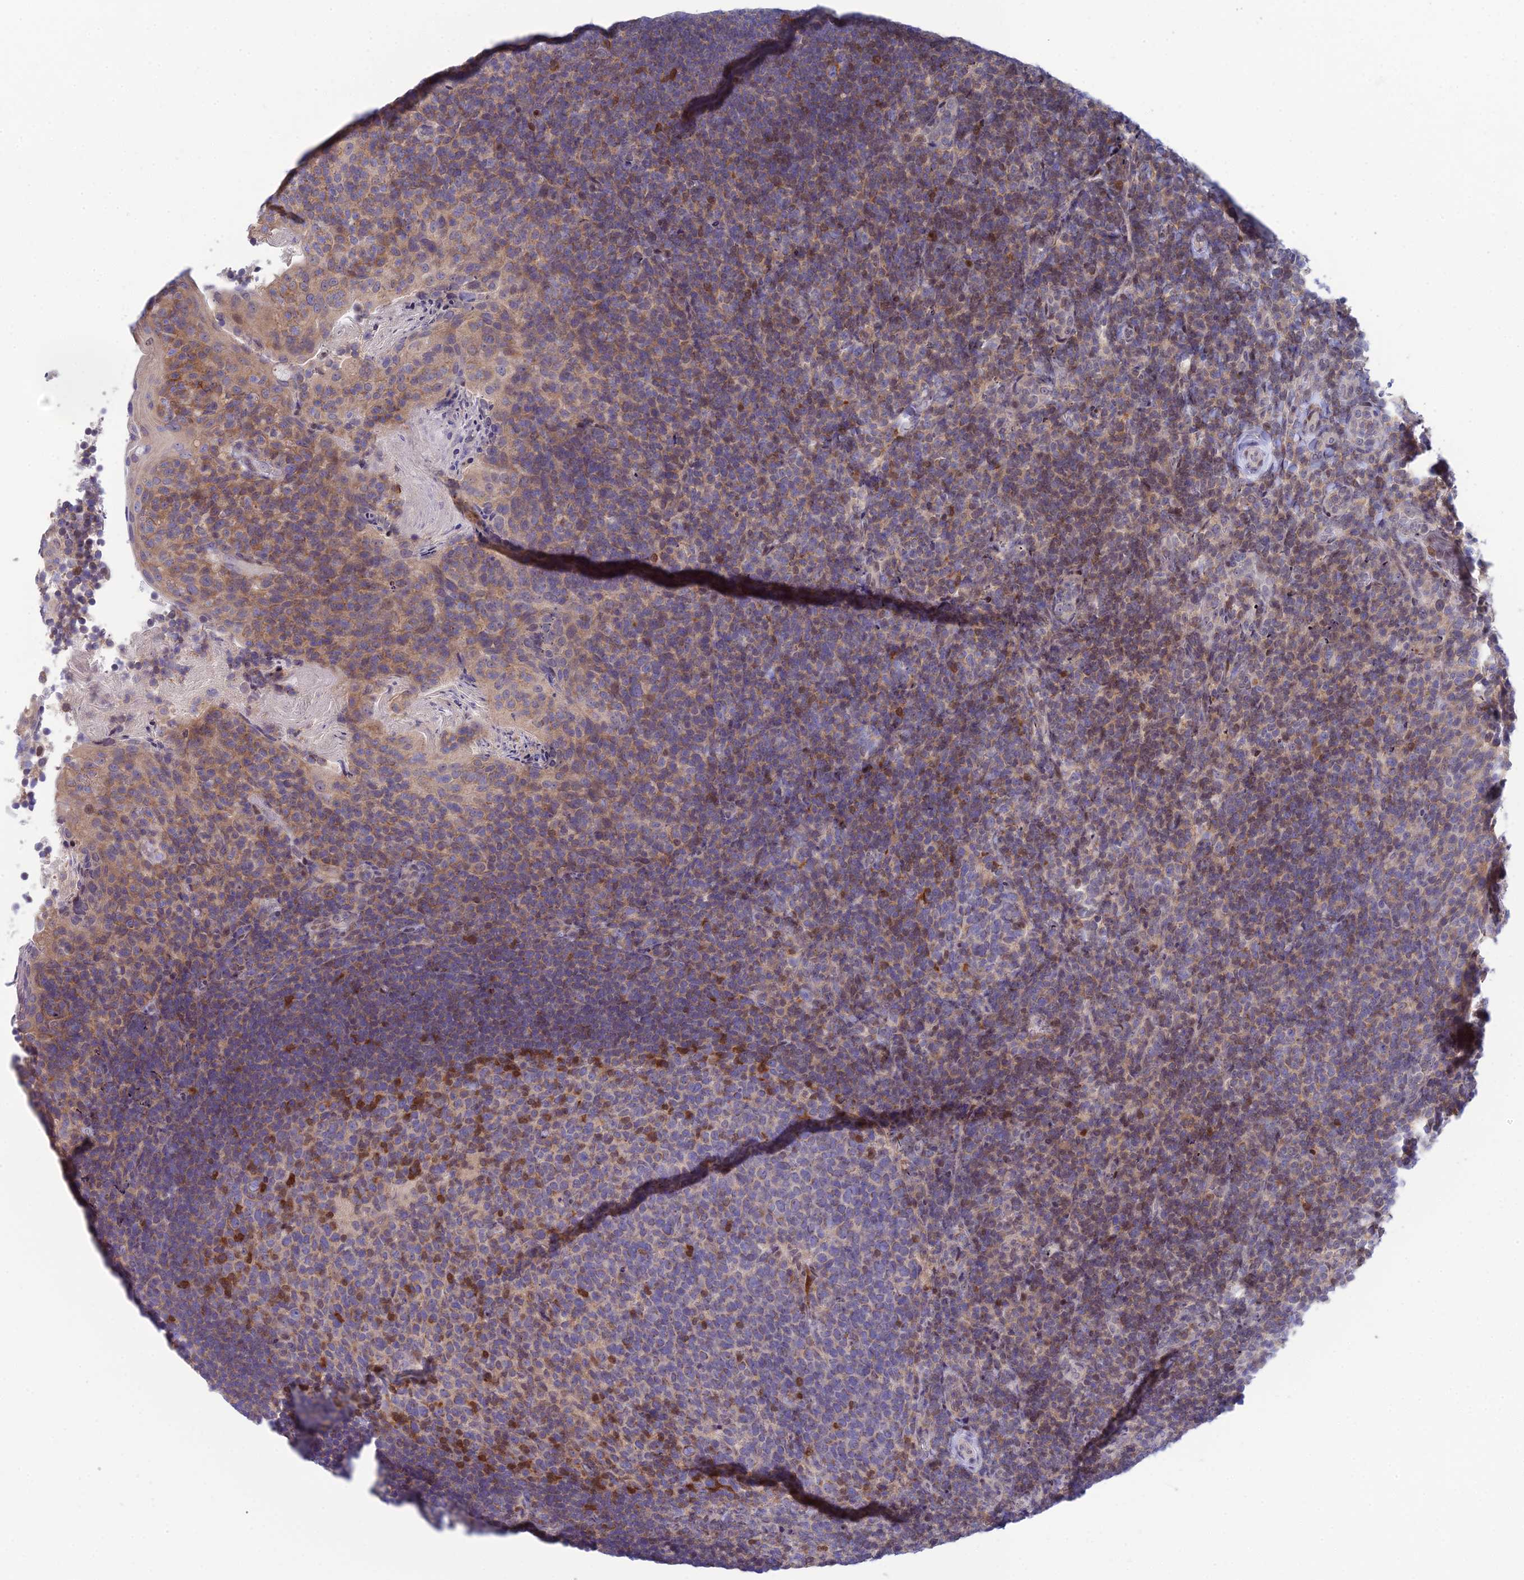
{"staining": {"intensity": "moderate", "quantity": "25%-75%", "location": "cytoplasmic/membranous,nuclear"}, "tissue": "tonsil", "cell_type": "Germinal center cells", "image_type": "normal", "snomed": [{"axis": "morphology", "description": "Normal tissue, NOS"}, {"axis": "topography", "description": "Tonsil"}], "caption": "Immunohistochemistry staining of normal tonsil, which reveals medium levels of moderate cytoplasmic/membranous,nuclear expression in approximately 25%-75% of germinal center cells indicating moderate cytoplasmic/membranous,nuclear protein positivity. The staining was performed using DAB (3,3'-diaminobenzidine) (brown) for protein detection and nuclei were counterstained in hematoxylin (blue).", "gene": "ELOA2", "patient": {"sex": "female", "age": 10}}